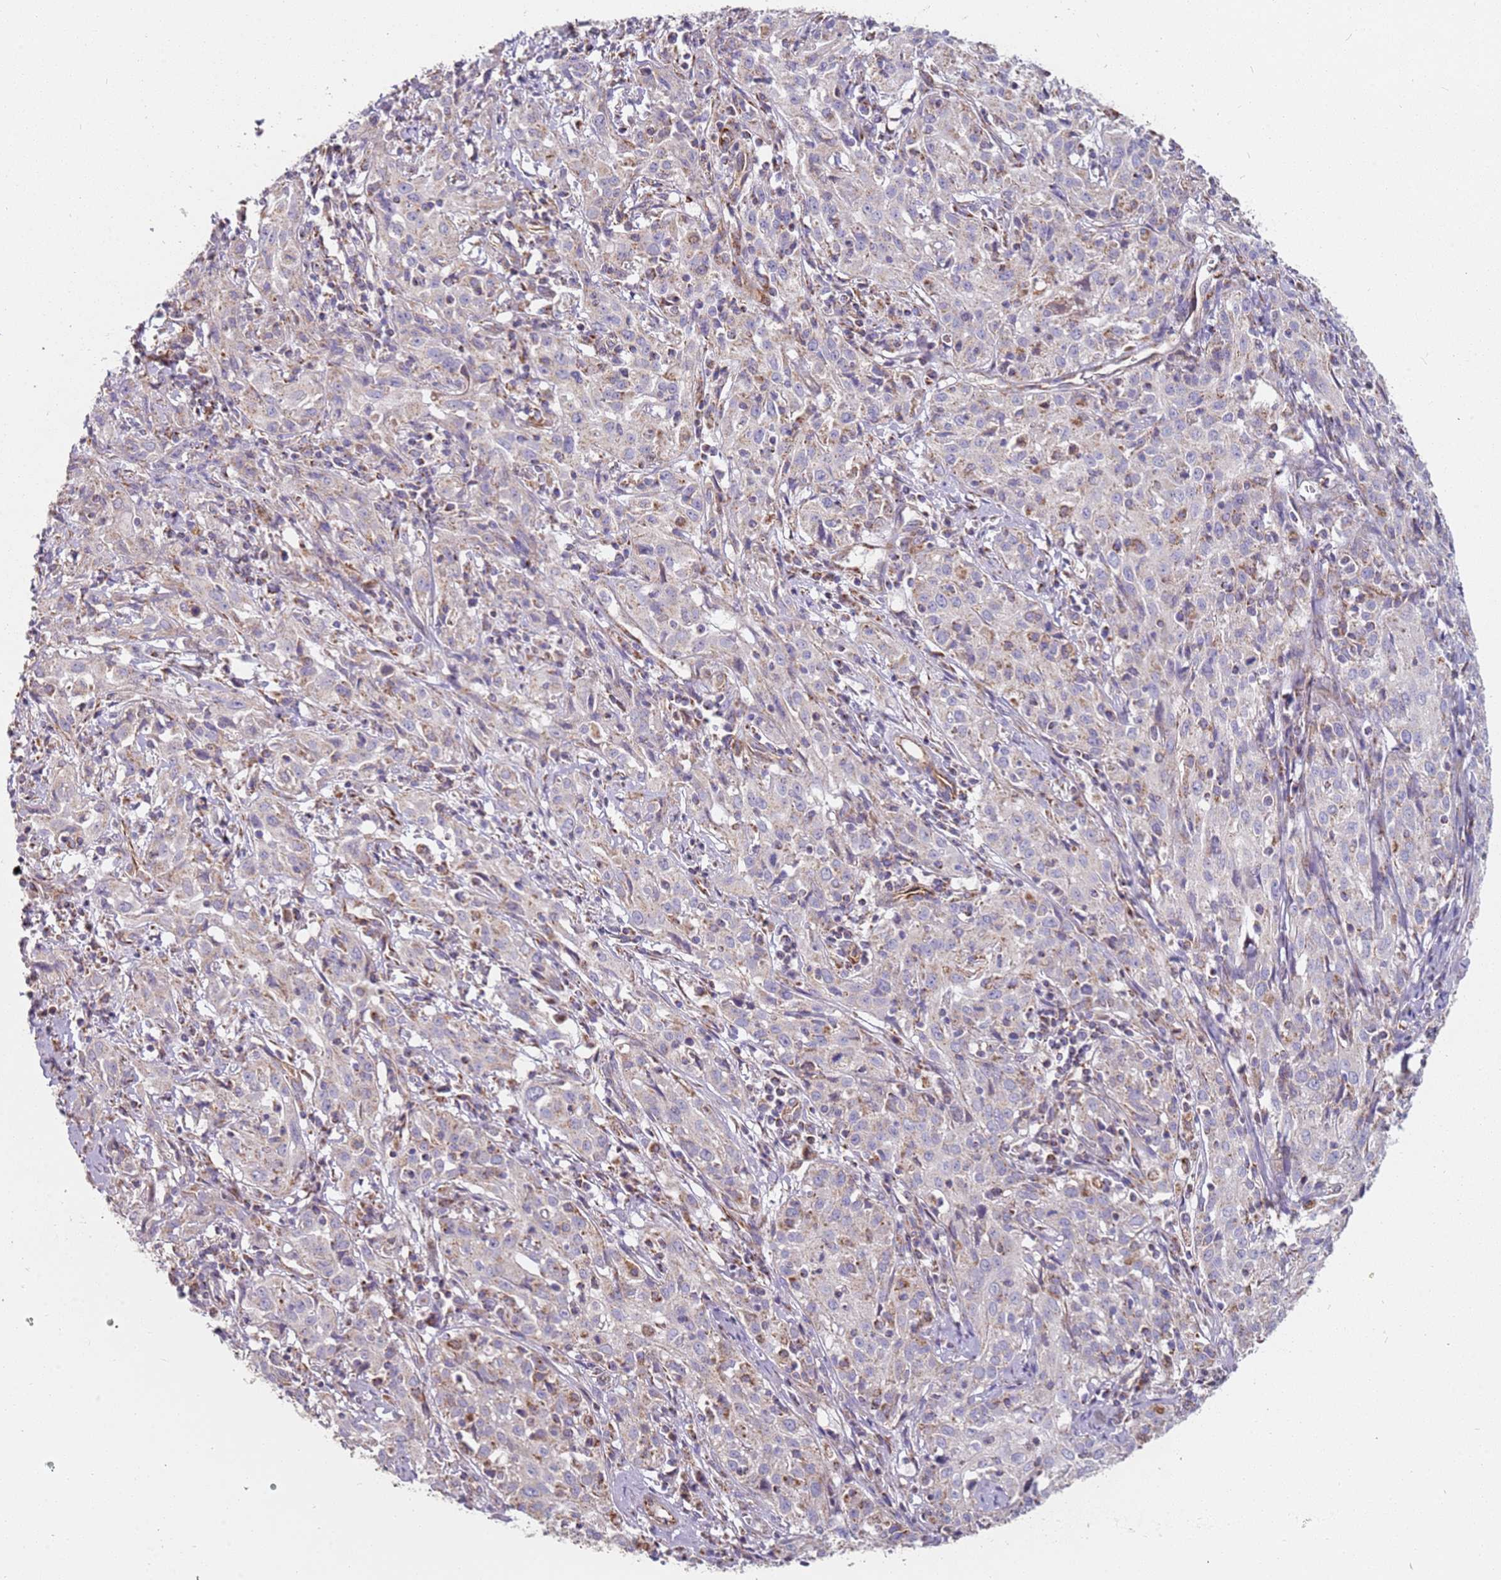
{"staining": {"intensity": "negative", "quantity": "none", "location": "none"}, "tissue": "cervical cancer", "cell_type": "Tumor cells", "image_type": "cancer", "snomed": [{"axis": "morphology", "description": "Squamous cell carcinoma, NOS"}, {"axis": "topography", "description": "Cervix"}], "caption": "Immunohistochemistry photomicrograph of neoplastic tissue: human squamous cell carcinoma (cervical) stained with DAB reveals no significant protein positivity in tumor cells.", "gene": "ALS2", "patient": {"sex": "female", "age": 57}}